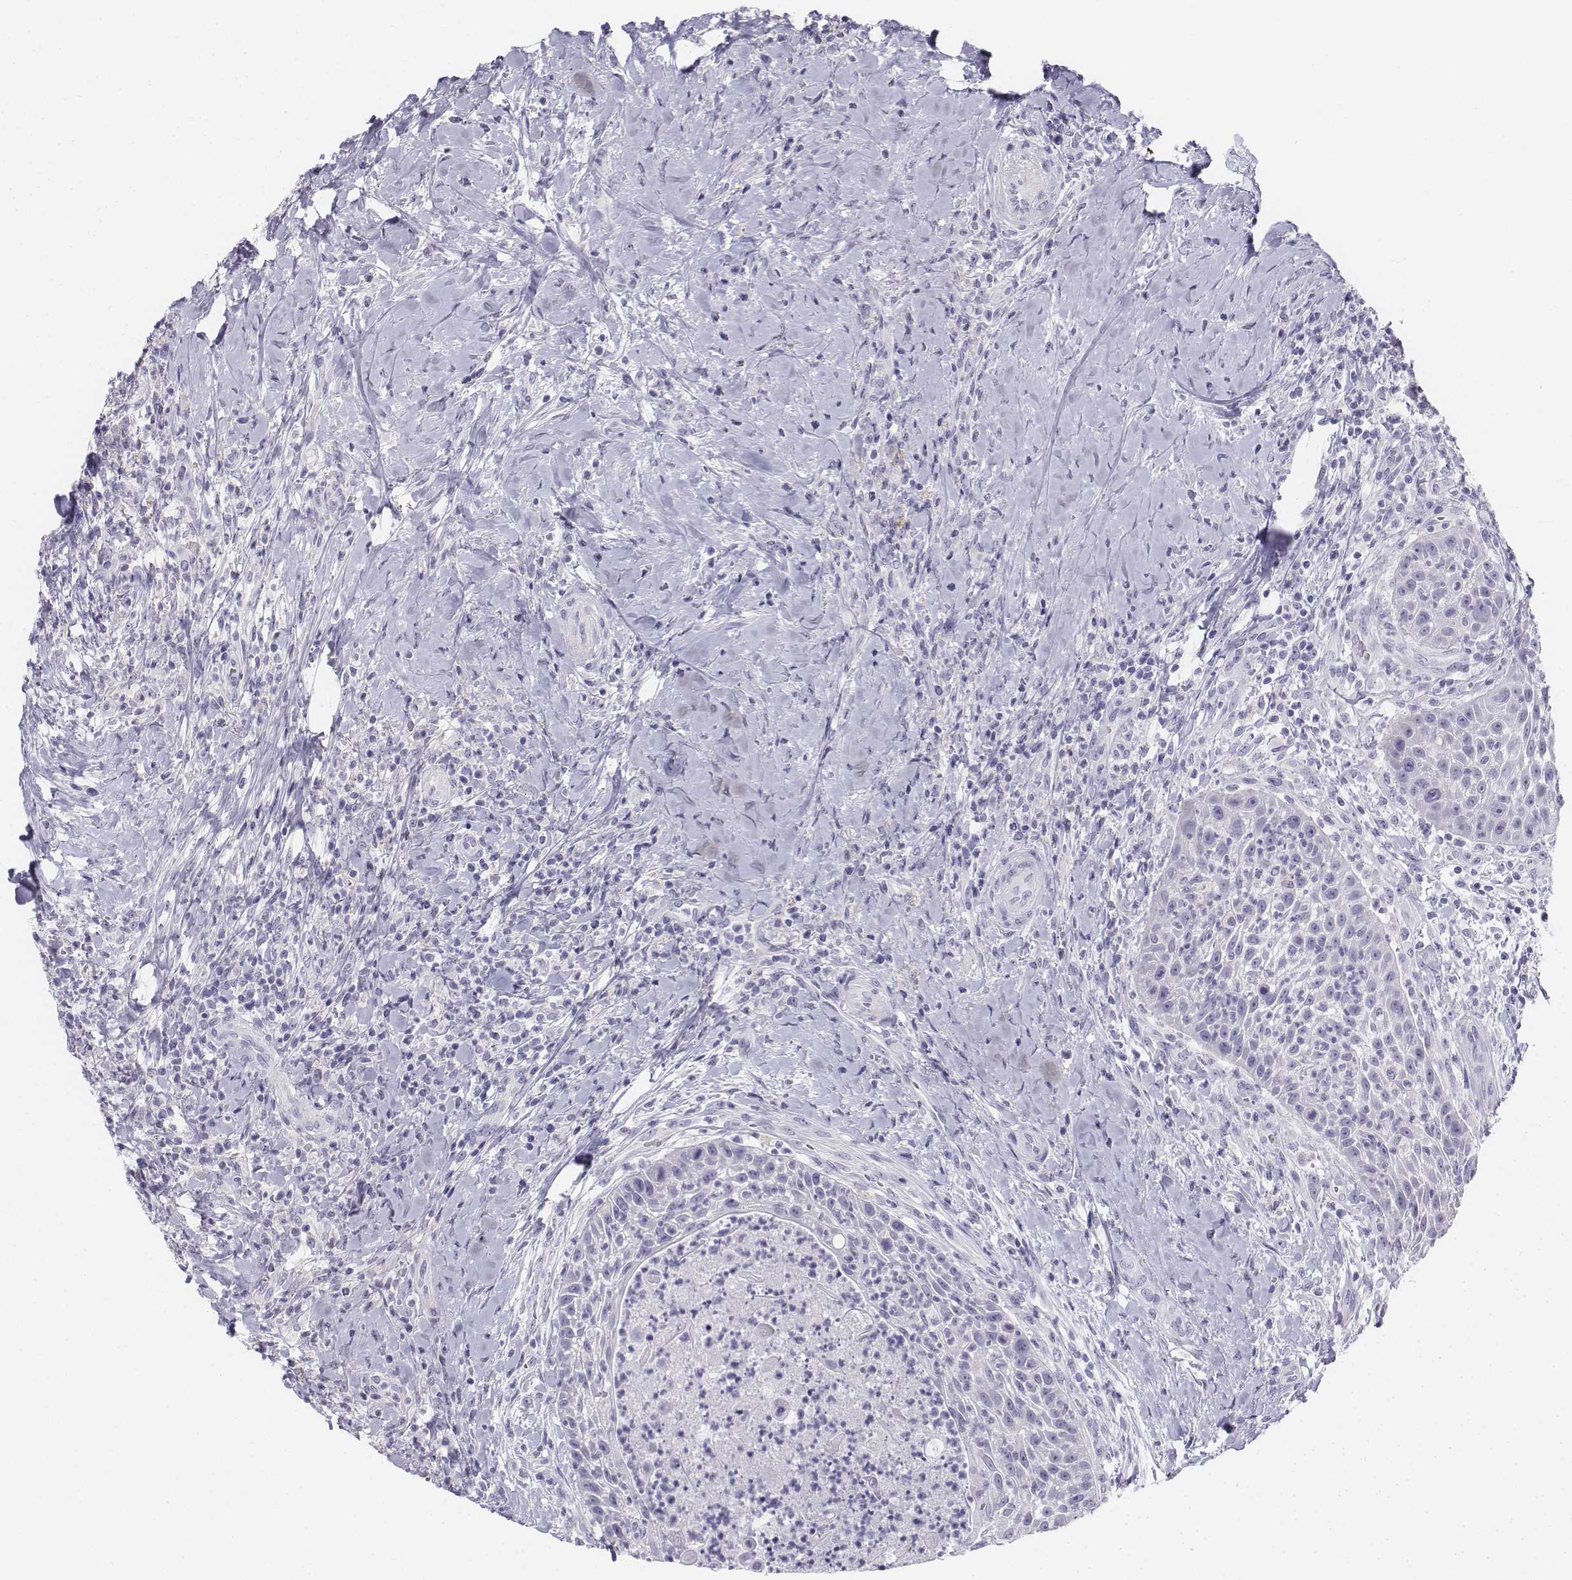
{"staining": {"intensity": "negative", "quantity": "none", "location": "none"}, "tissue": "head and neck cancer", "cell_type": "Tumor cells", "image_type": "cancer", "snomed": [{"axis": "morphology", "description": "Squamous cell carcinoma, NOS"}, {"axis": "topography", "description": "Head-Neck"}], "caption": "A histopathology image of human head and neck cancer is negative for staining in tumor cells.", "gene": "TH", "patient": {"sex": "male", "age": 69}}